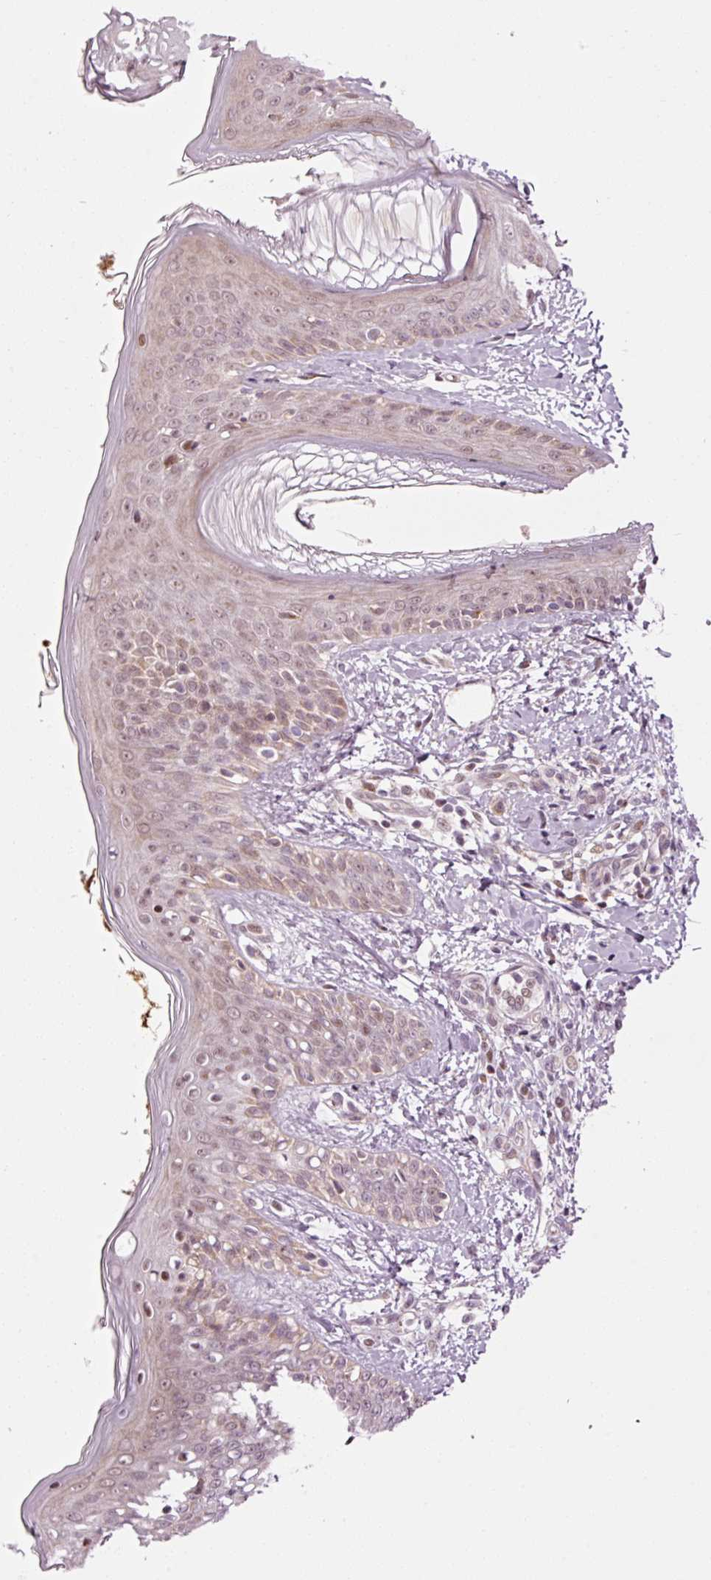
{"staining": {"intensity": "weak", "quantity": ">75%", "location": "cytoplasmic/membranous,nuclear"}, "tissue": "skin", "cell_type": "Fibroblasts", "image_type": "normal", "snomed": [{"axis": "morphology", "description": "Normal tissue, NOS"}, {"axis": "topography", "description": "Skin"}], "caption": "An image of human skin stained for a protein reveals weak cytoplasmic/membranous,nuclear brown staining in fibroblasts. (Stains: DAB (3,3'-diaminobenzidine) in brown, nuclei in blue, Microscopy: brightfield microscopy at high magnification).", "gene": "ANKRD20A1", "patient": {"sex": "male", "age": 16}}